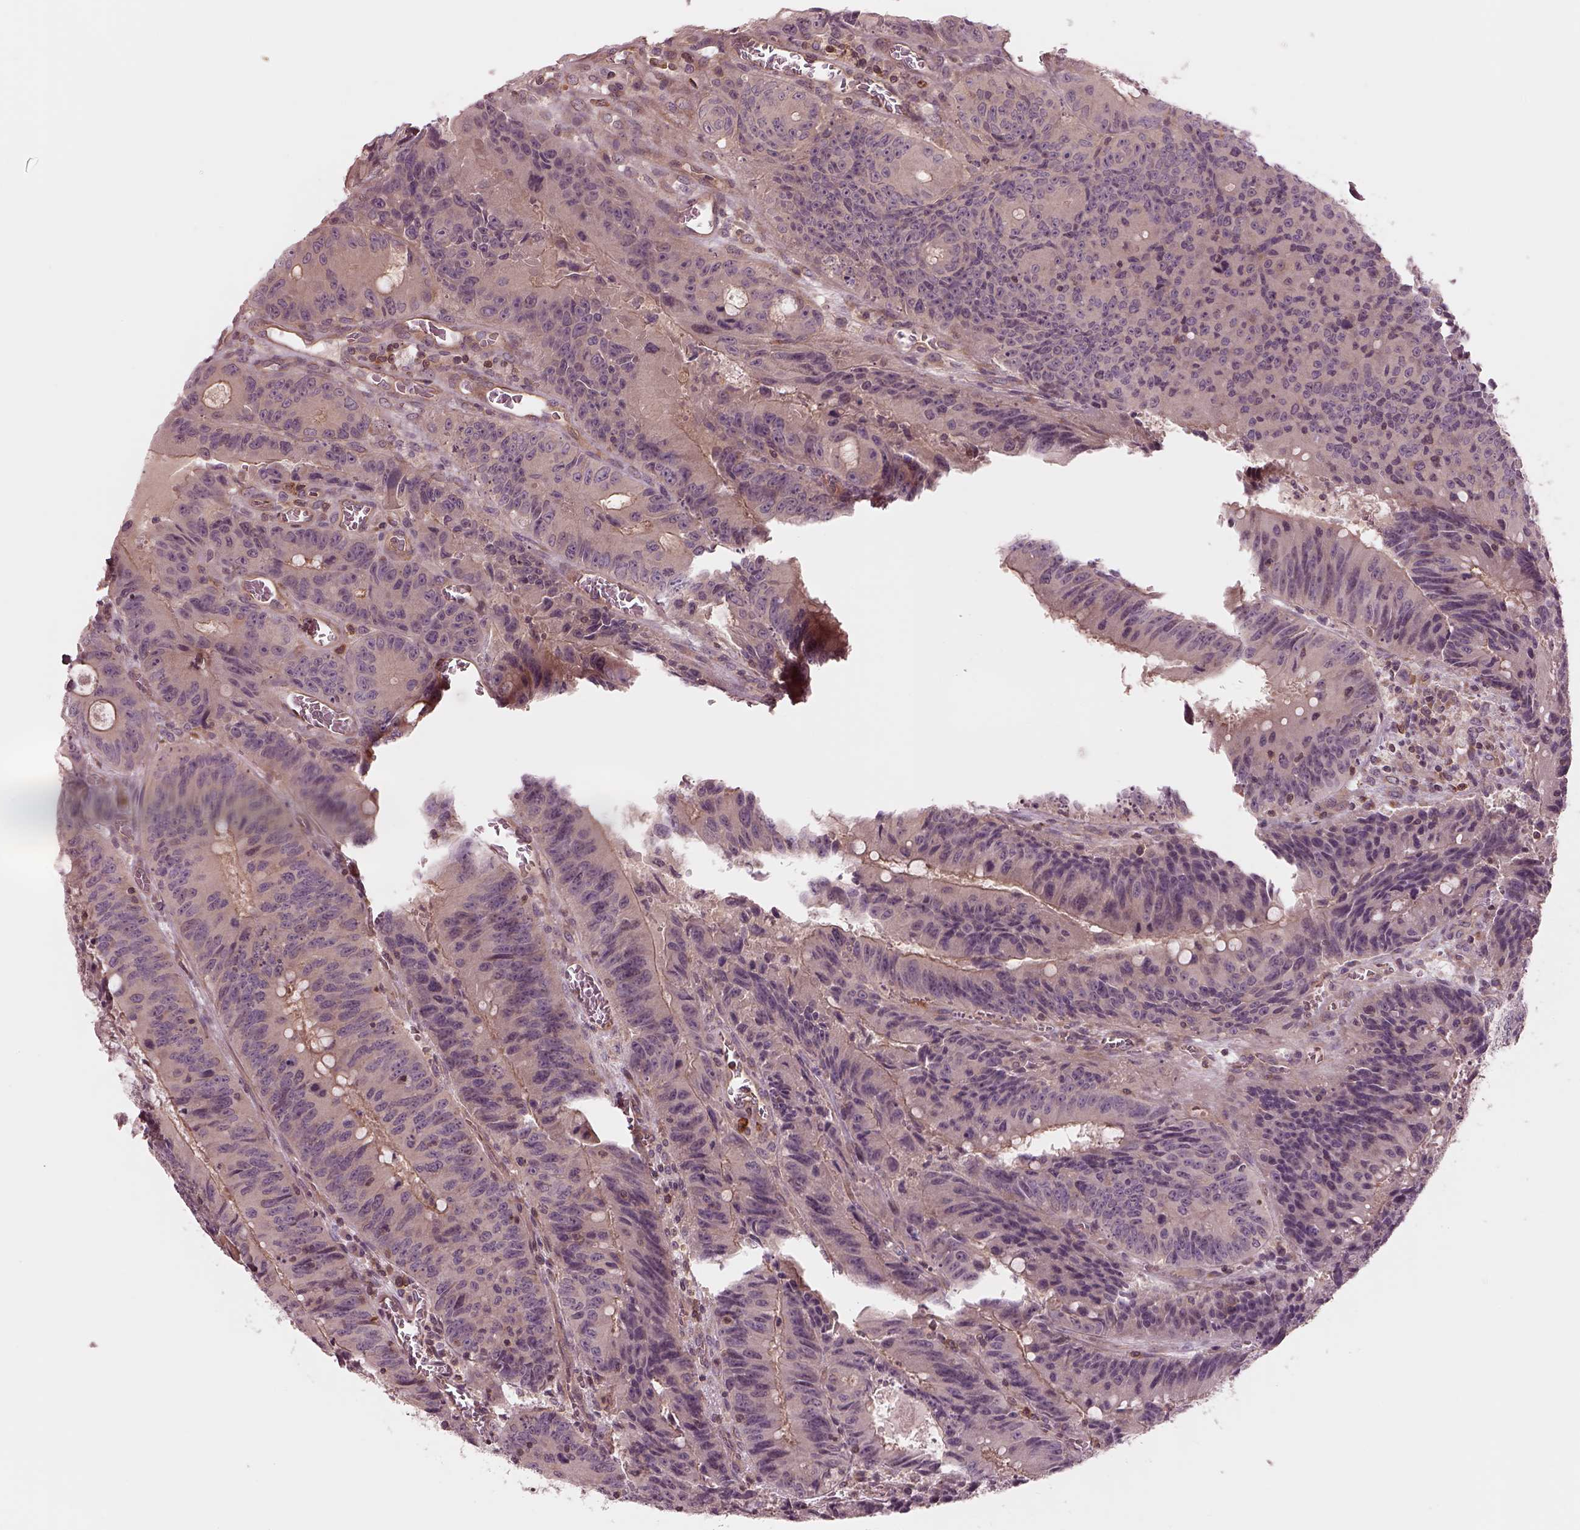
{"staining": {"intensity": "weak", "quantity": "<25%", "location": "cytoplasmic/membranous"}, "tissue": "colorectal cancer", "cell_type": "Tumor cells", "image_type": "cancer", "snomed": [{"axis": "morphology", "description": "Adenocarcinoma, NOS"}, {"axis": "topography", "description": "Rectum"}], "caption": "A high-resolution image shows immunohistochemistry (IHC) staining of colorectal cancer, which displays no significant staining in tumor cells.", "gene": "FAM107B", "patient": {"sex": "female", "age": 72}}